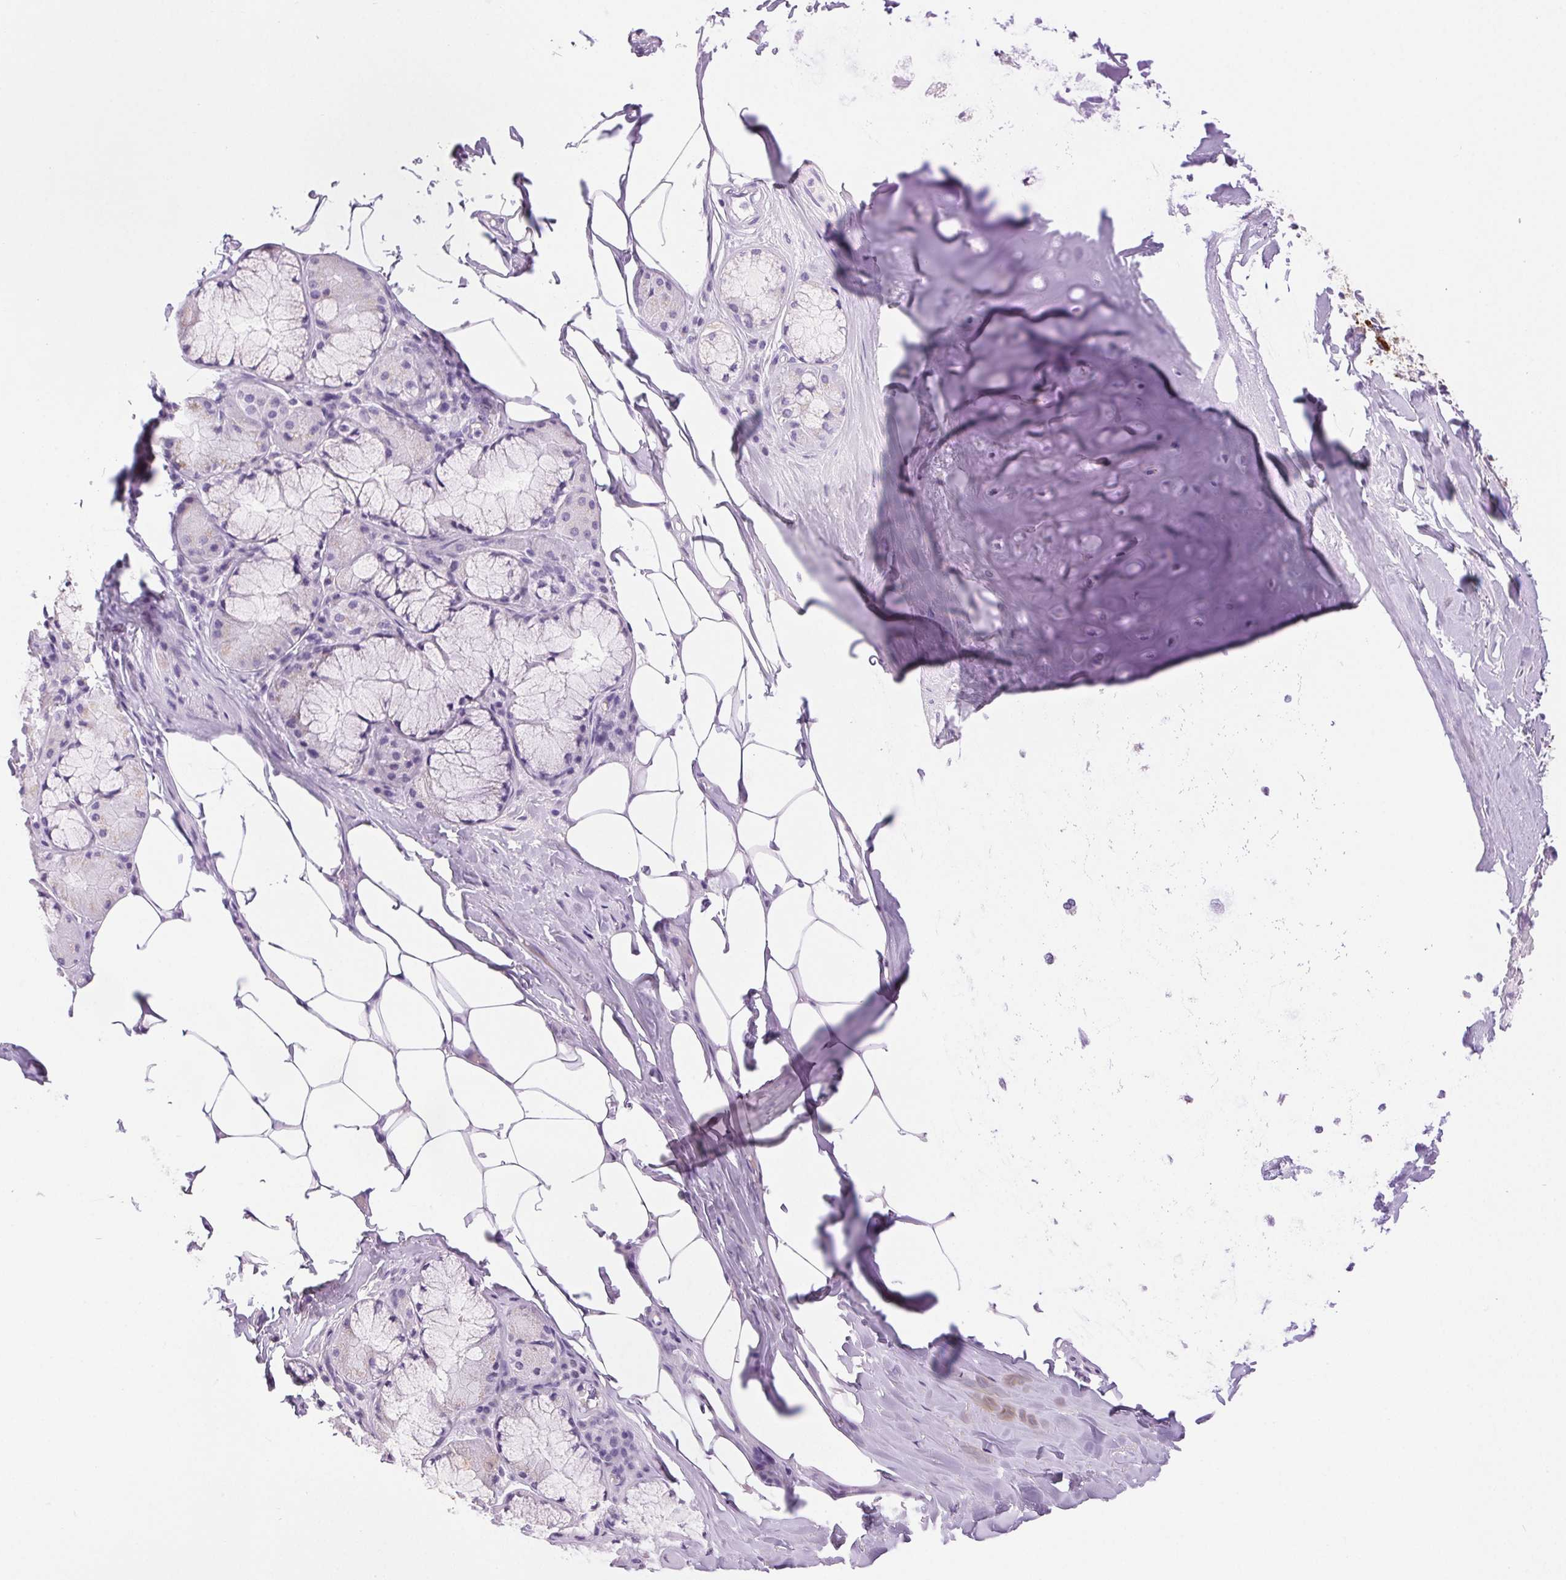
{"staining": {"intensity": "negative", "quantity": "none", "location": "none"}, "tissue": "adipose tissue", "cell_type": "Adipocytes", "image_type": "normal", "snomed": [{"axis": "morphology", "description": "Normal tissue, NOS"}, {"axis": "topography", "description": "Cartilage tissue"}, {"axis": "topography", "description": "Bronchus"}], "caption": "Adipocytes show no significant expression in normal adipose tissue.", "gene": "SERPINB3", "patient": {"sex": "male", "age": 64}}